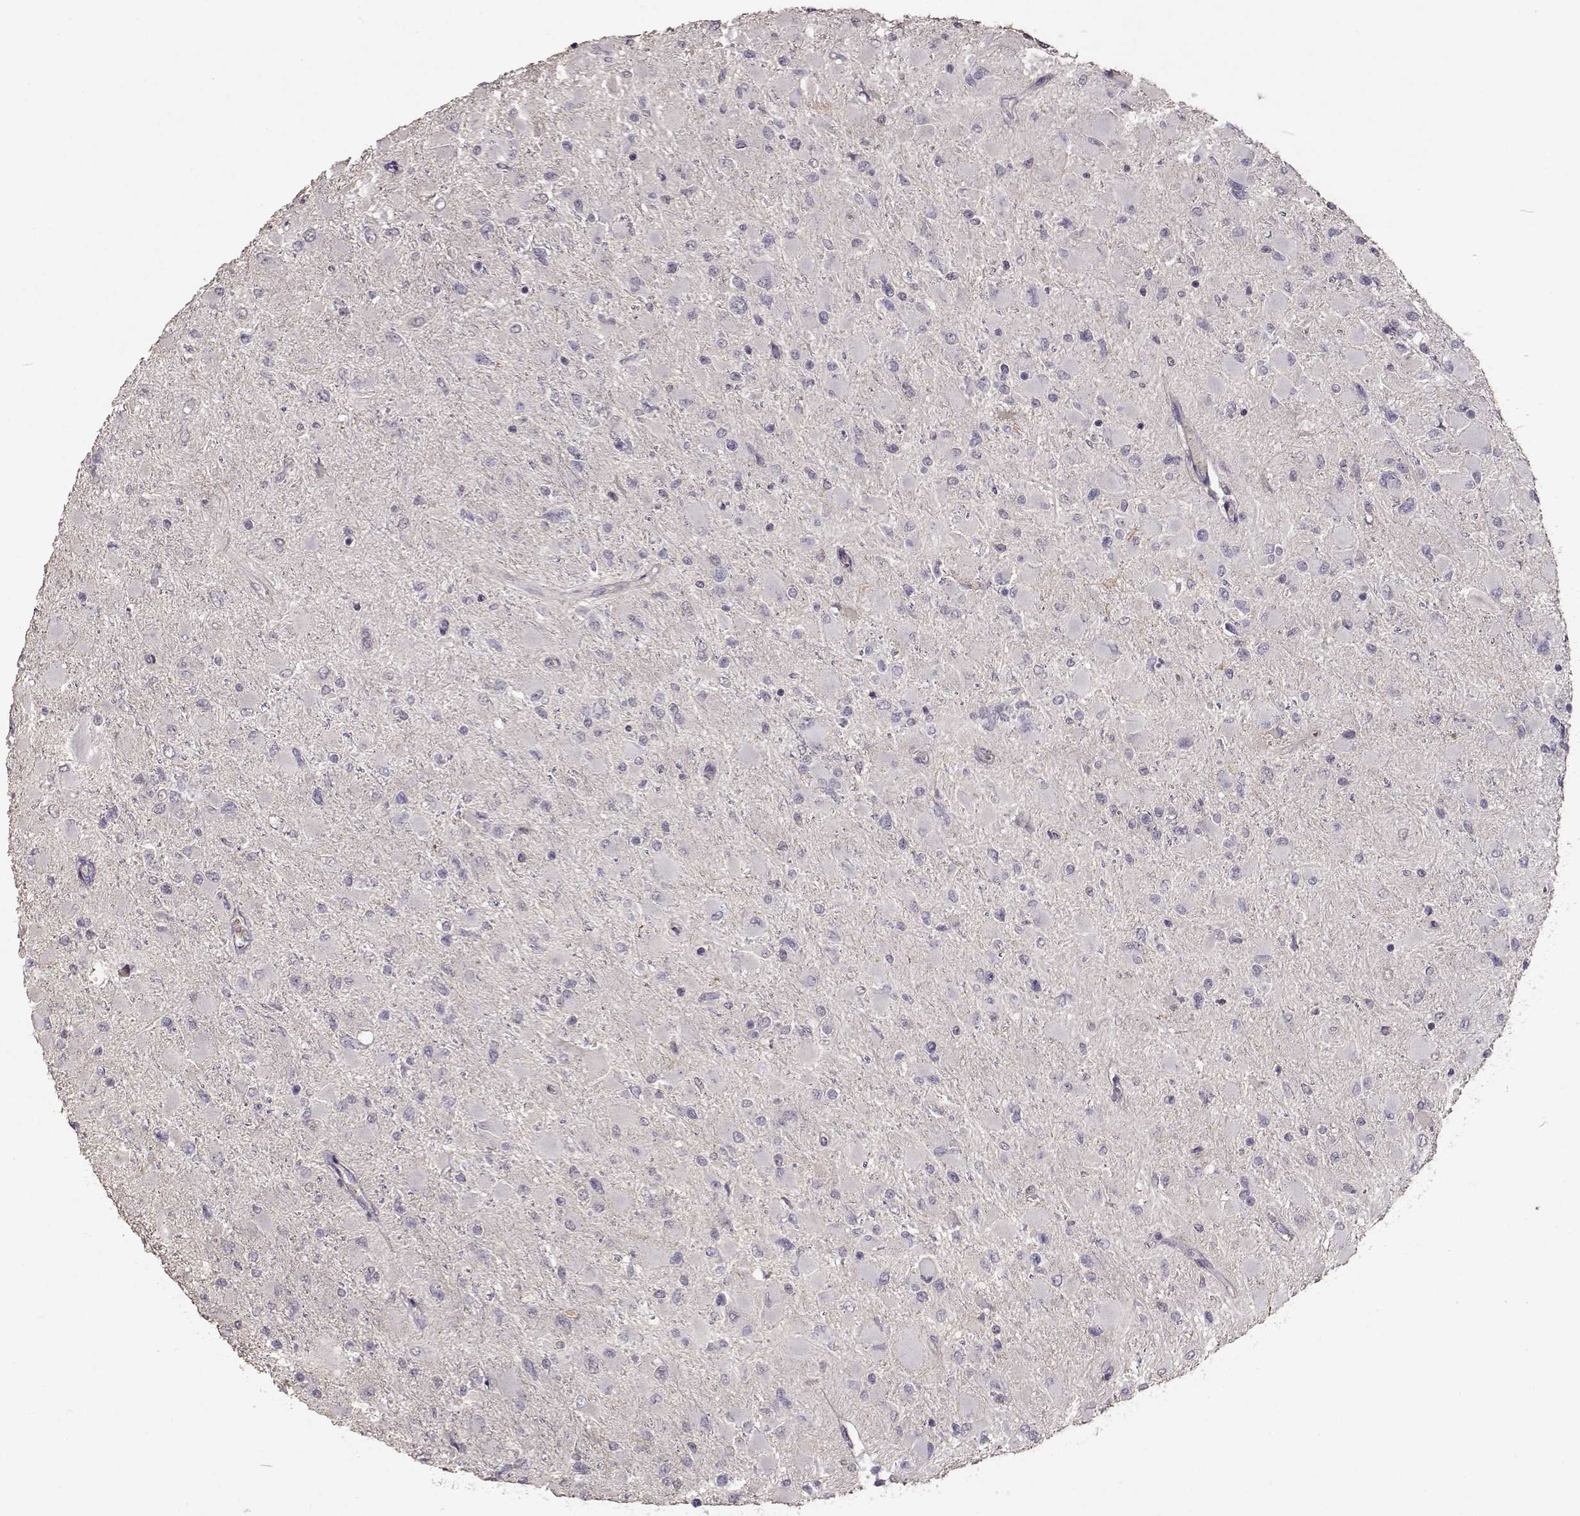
{"staining": {"intensity": "negative", "quantity": "none", "location": "none"}, "tissue": "glioma", "cell_type": "Tumor cells", "image_type": "cancer", "snomed": [{"axis": "morphology", "description": "Glioma, malignant, High grade"}, {"axis": "topography", "description": "Cerebral cortex"}], "caption": "DAB immunohistochemical staining of human malignant high-grade glioma demonstrates no significant positivity in tumor cells. (DAB immunohistochemistry with hematoxylin counter stain).", "gene": "PMCH", "patient": {"sex": "female", "age": 36}}